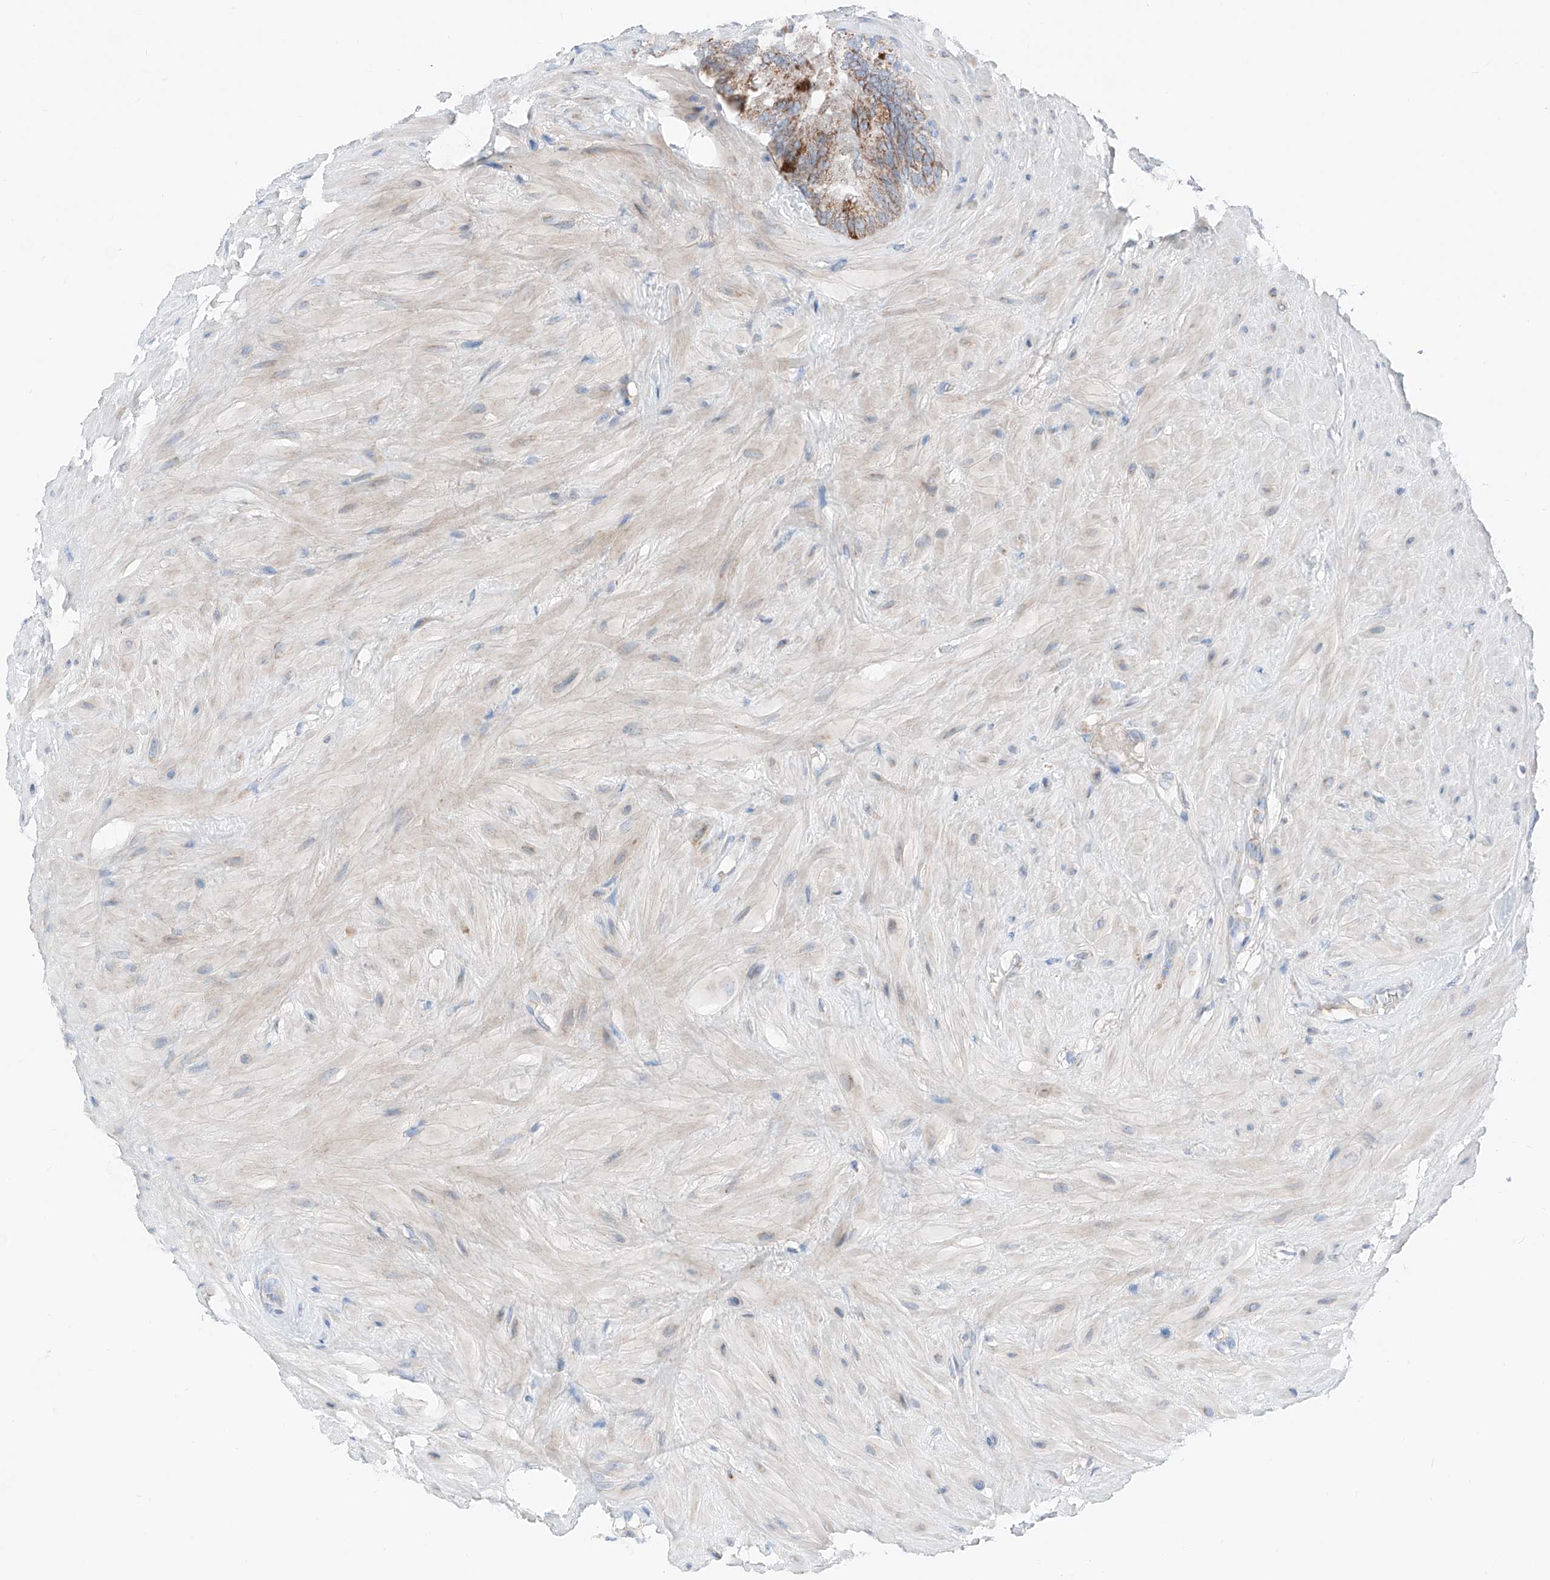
{"staining": {"intensity": "moderate", "quantity": "<25%", "location": "cytoplasmic/membranous"}, "tissue": "seminal vesicle", "cell_type": "Glandular cells", "image_type": "normal", "snomed": [{"axis": "morphology", "description": "Normal tissue, NOS"}, {"axis": "topography", "description": "Seminal veicle"}], "caption": "IHC staining of benign seminal vesicle, which reveals low levels of moderate cytoplasmic/membranous staining in approximately <25% of glandular cells indicating moderate cytoplasmic/membranous protein expression. The staining was performed using DAB (3,3'-diaminobenzidine) (brown) for protein detection and nuclei were counterstained in hematoxylin (blue).", "gene": "MRAP", "patient": {"sex": "male", "age": 80}}